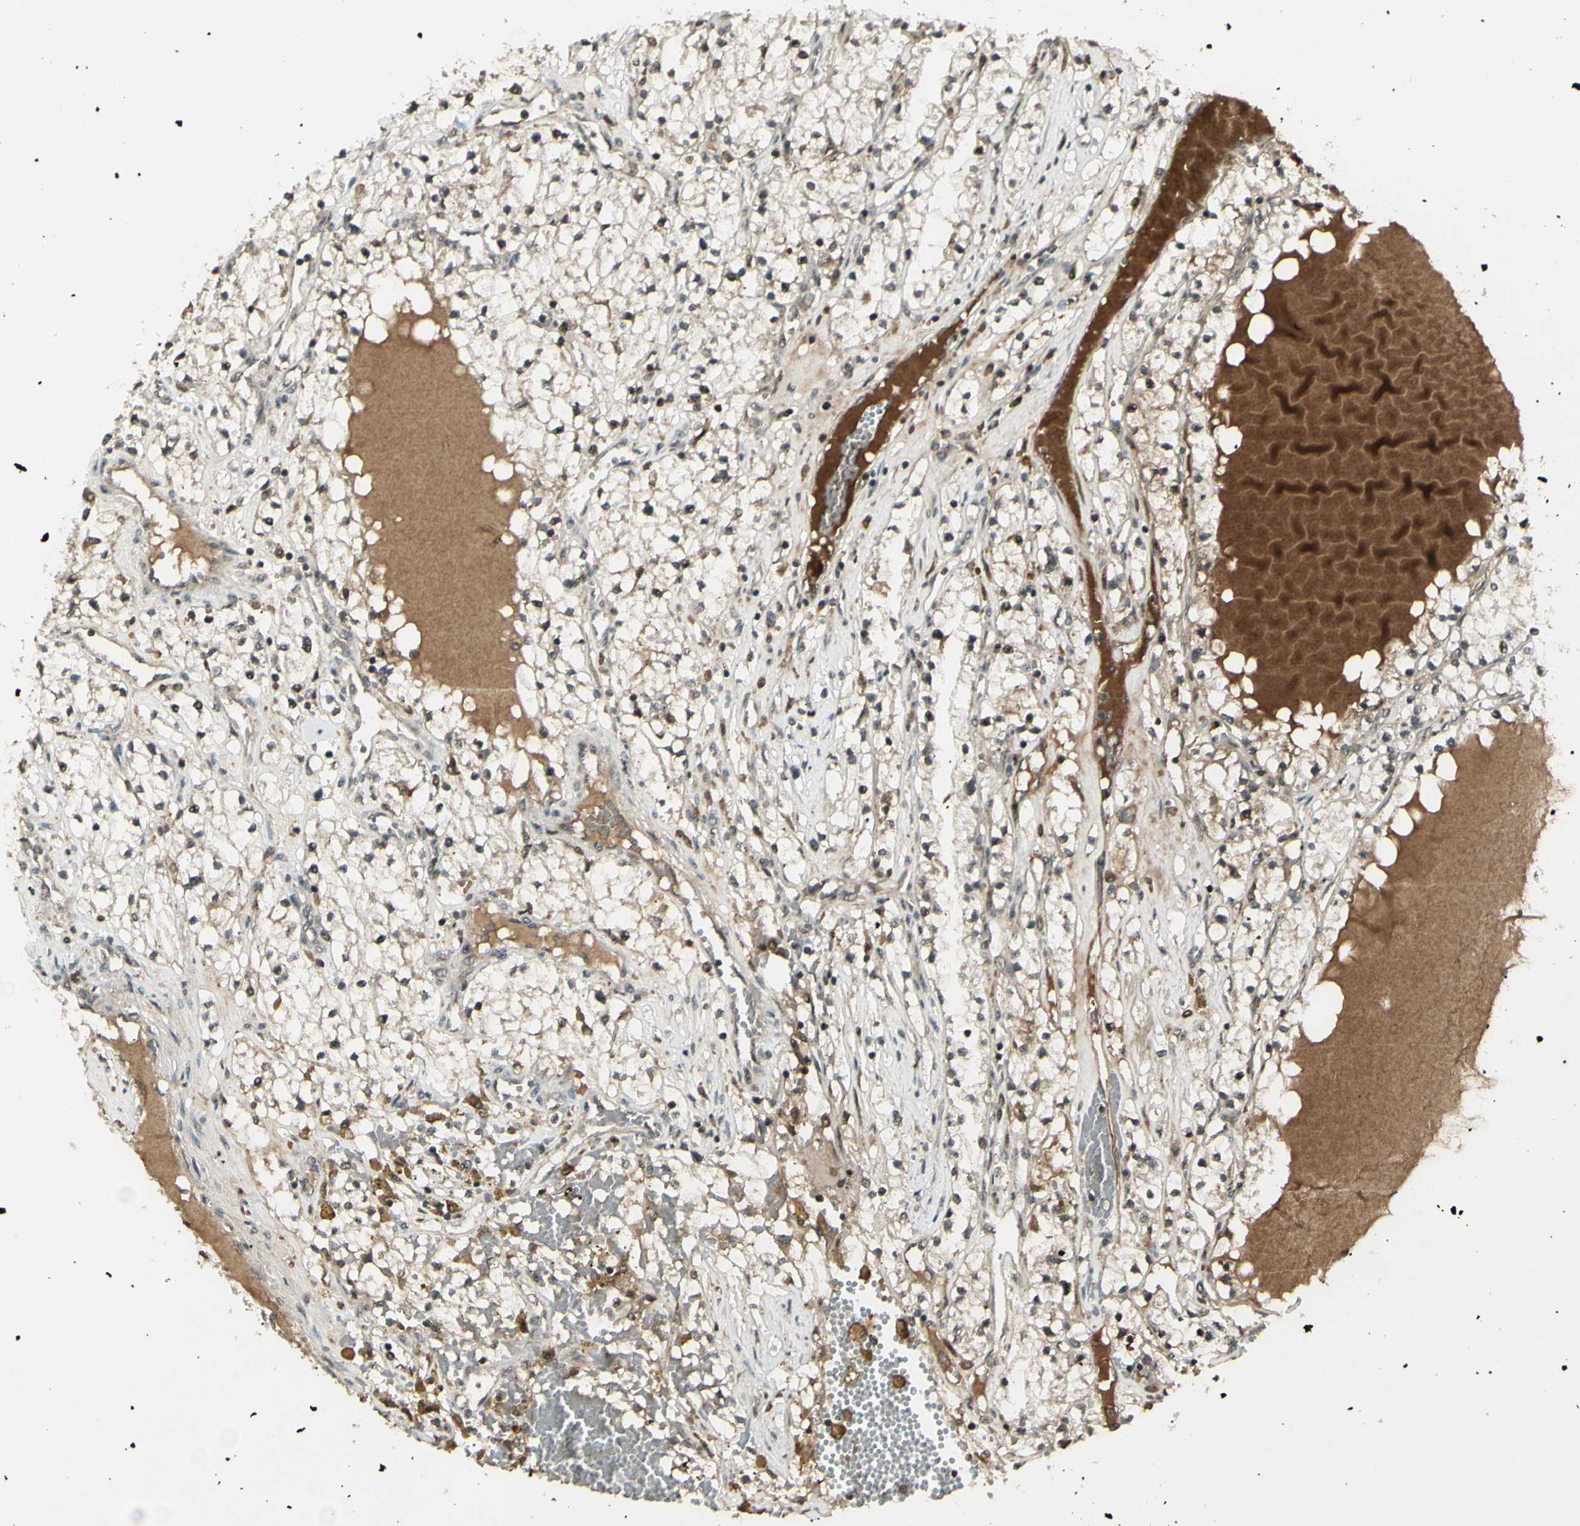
{"staining": {"intensity": "weak", "quantity": "25%-75%", "location": "cytoplasmic/membranous,nuclear"}, "tissue": "renal cancer", "cell_type": "Tumor cells", "image_type": "cancer", "snomed": [{"axis": "morphology", "description": "Adenocarcinoma, NOS"}, {"axis": "topography", "description": "Kidney"}], "caption": "Protein positivity by IHC demonstrates weak cytoplasmic/membranous and nuclear positivity in about 25%-75% of tumor cells in renal cancer (adenocarcinoma).", "gene": "BLNK", "patient": {"sex": "male", "age": 68}}